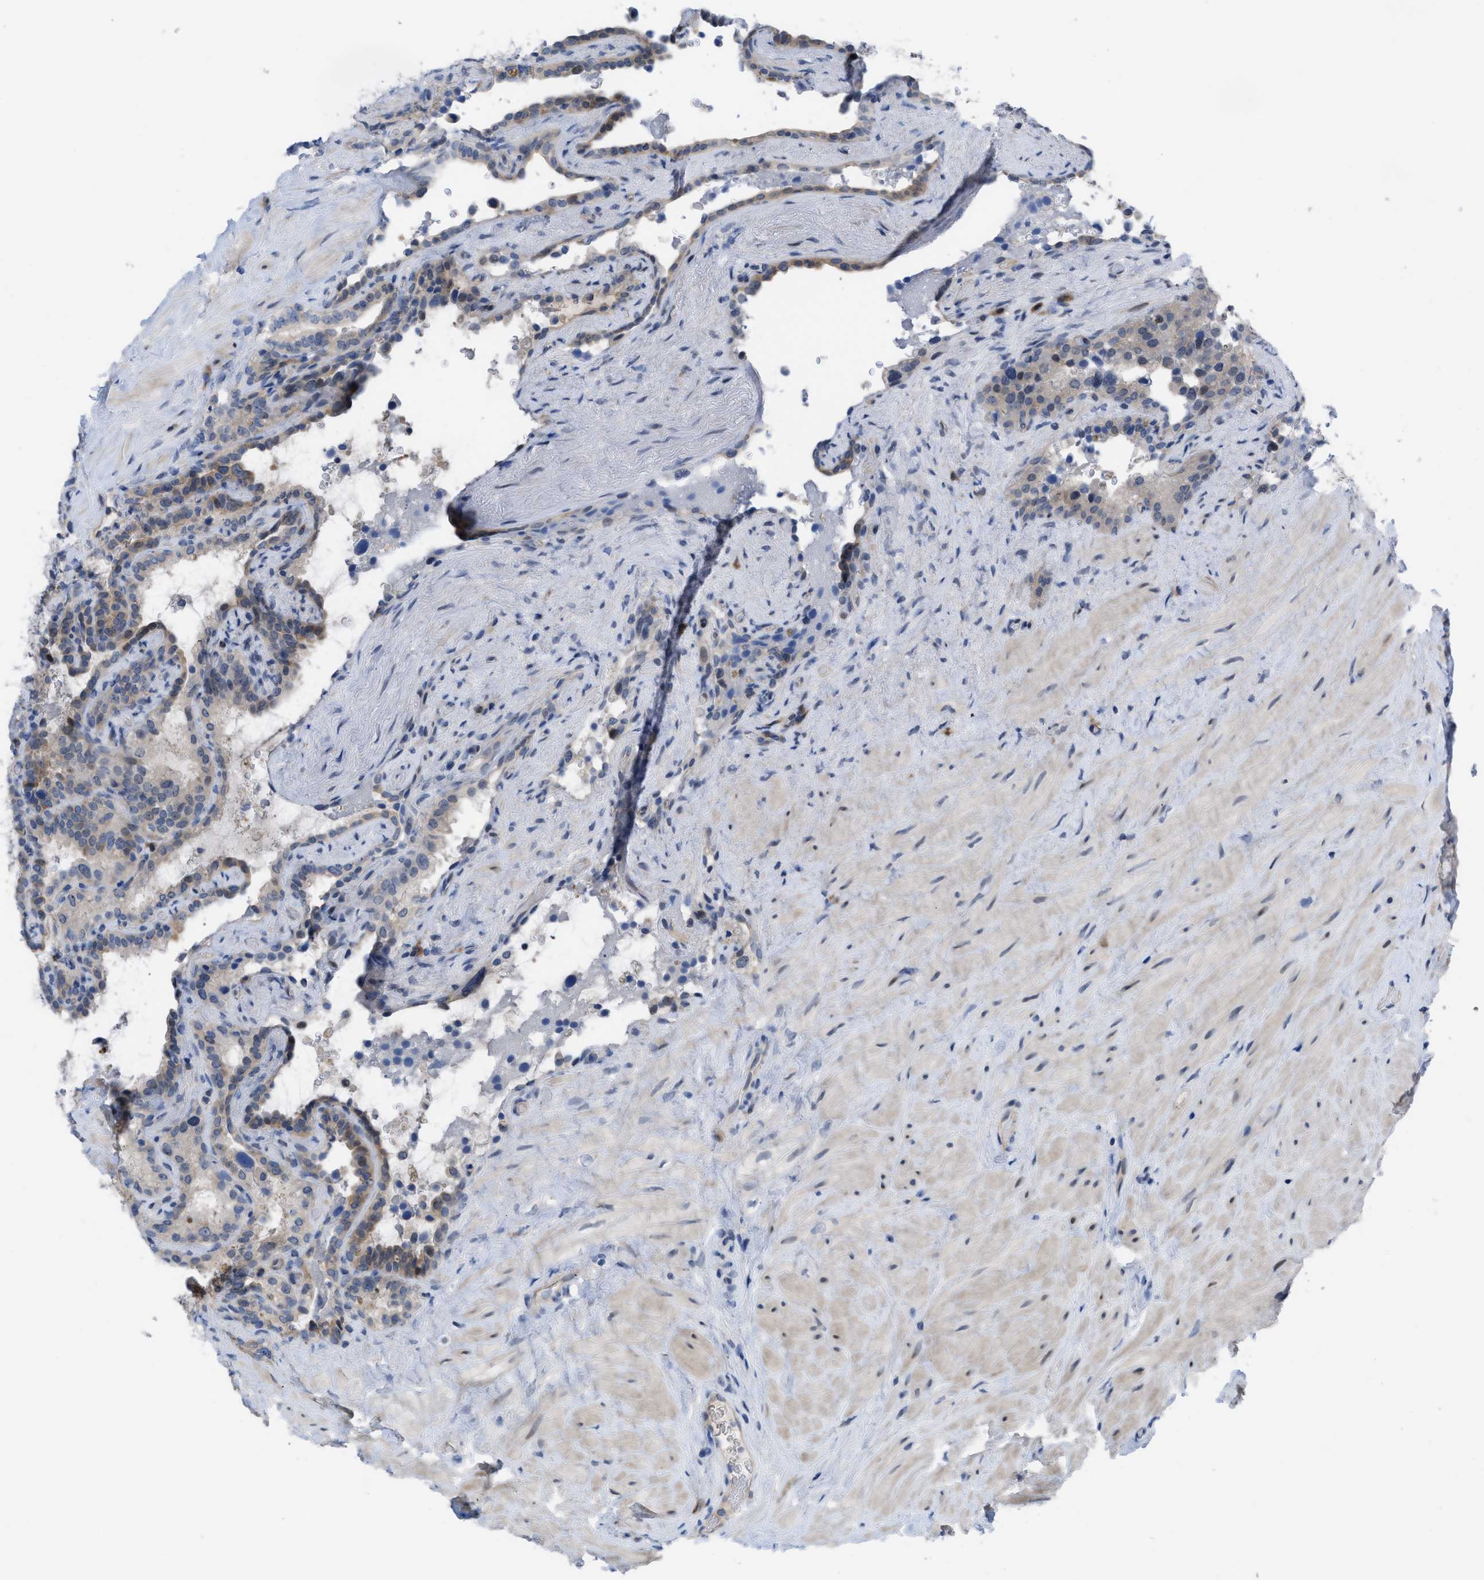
{"staining": {"intensity": "weak", "quantity": "<25%", "location": "cytoplasmic/membranous"}, "tissue": "seminal vesicle", "cell_type": "Glandular cells", "image_type": "normal", "snomed": [{"axis": "morphology", "description": "Normal tissue, NOS"}, {"axis": "topography", "description": "Seminal veicle"}], "caption": "This is an immunohistochemistry micrograph of unremarkable seminal vesicle. There is no staining in glandular cells.", "gene": "IL17RE", "patient": {"sex": "male", "age": 68}}